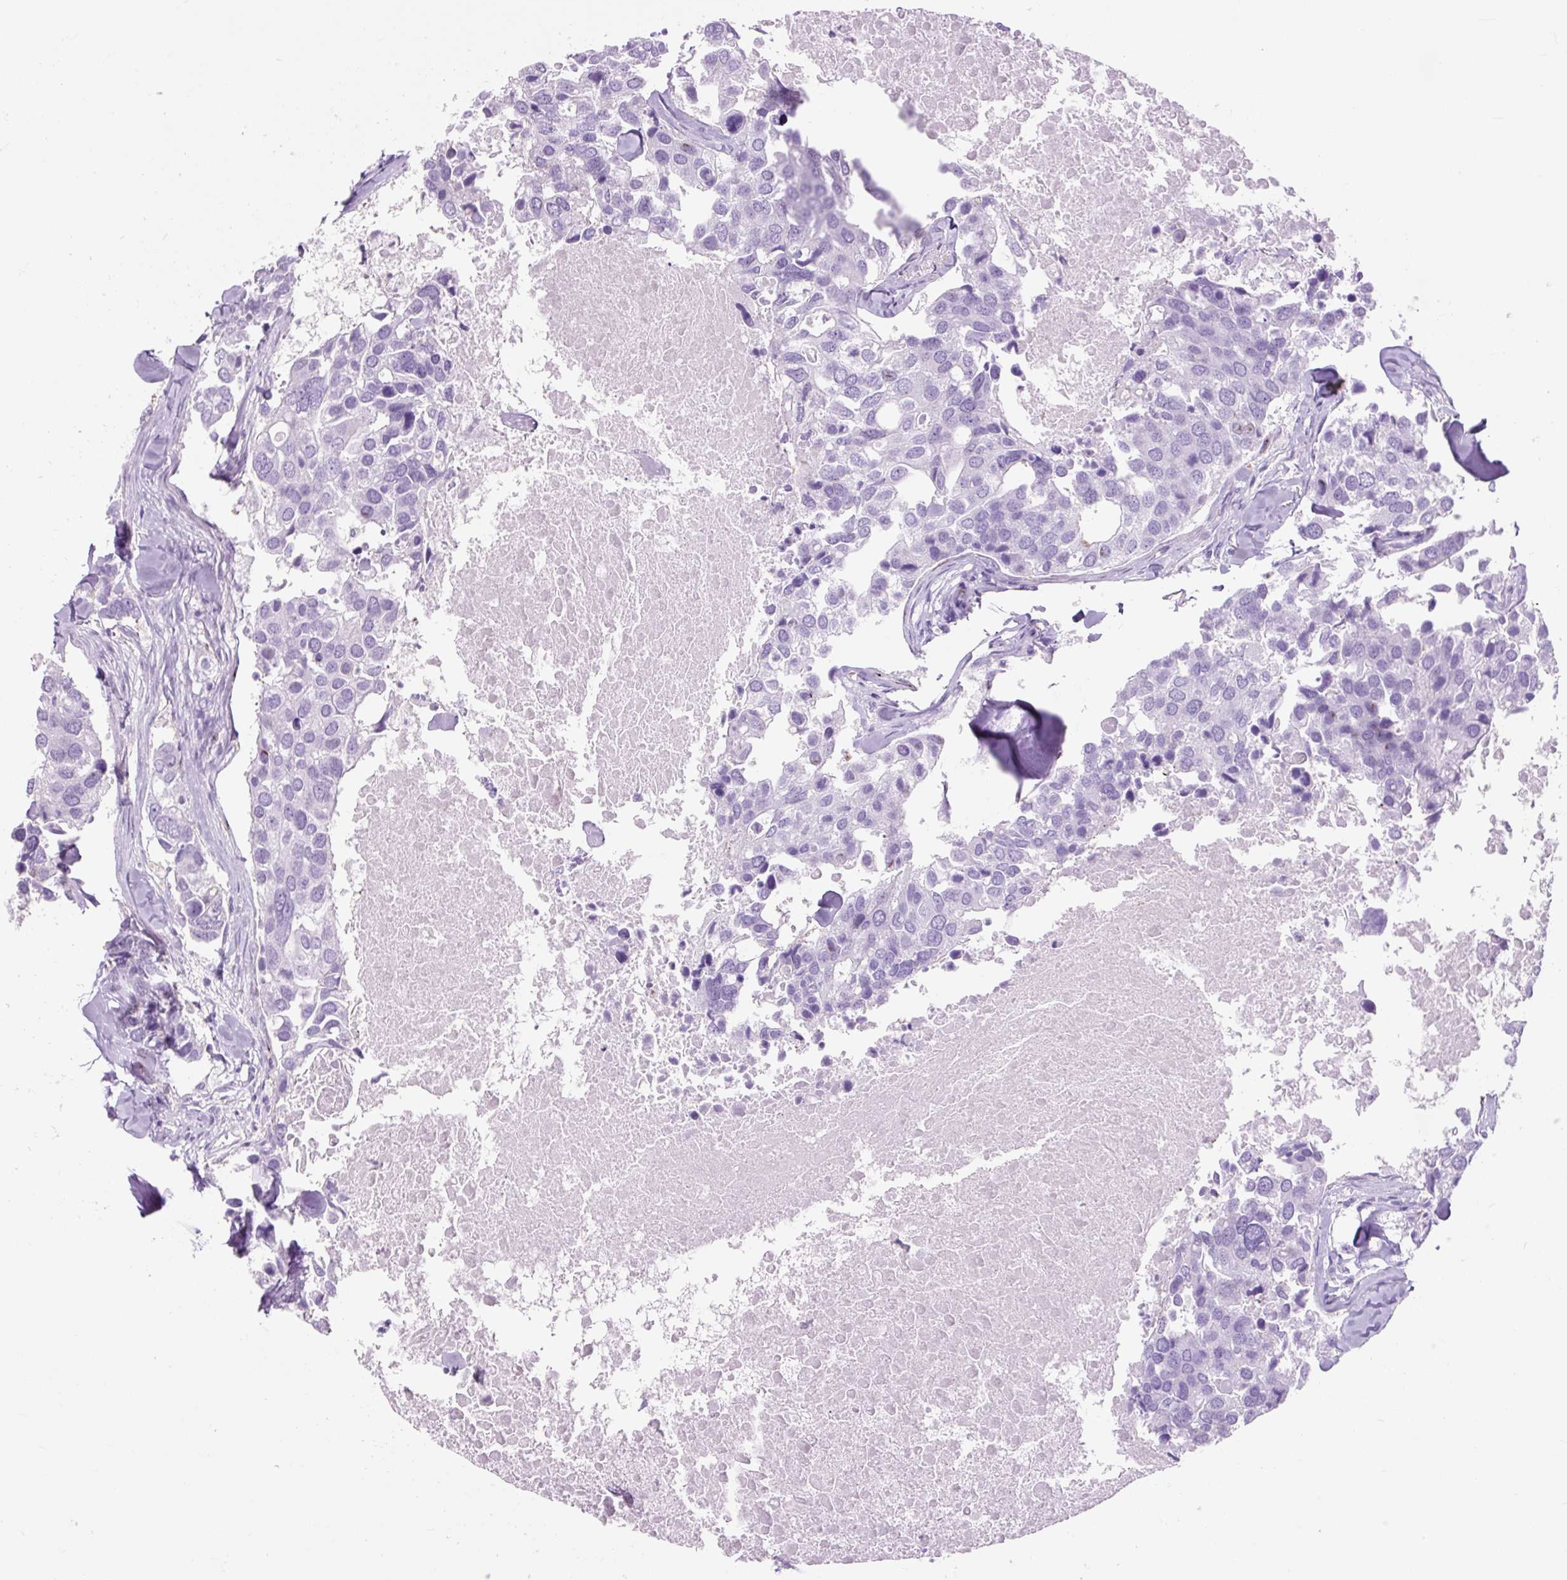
{"staining": {"intensity": "negative", "quantity": "none", "location": "none"}, "tissue": "breast cancer", "cell_type": "Tumor cells", "image_type": "cancer", "snomed": [{"axis": "morphology", "description": "Duct carcinoma"}, {"axis": "topography", "description": "Breast"}], "caption": "Immunohistochemistry photomicrograph of infiltrating ductal carcinoma (breast) stained for a protein (brown), which displays no staining in tumor cells.", "gene": "OR10A7", "patient": {"sex": "female", "age": 83}}